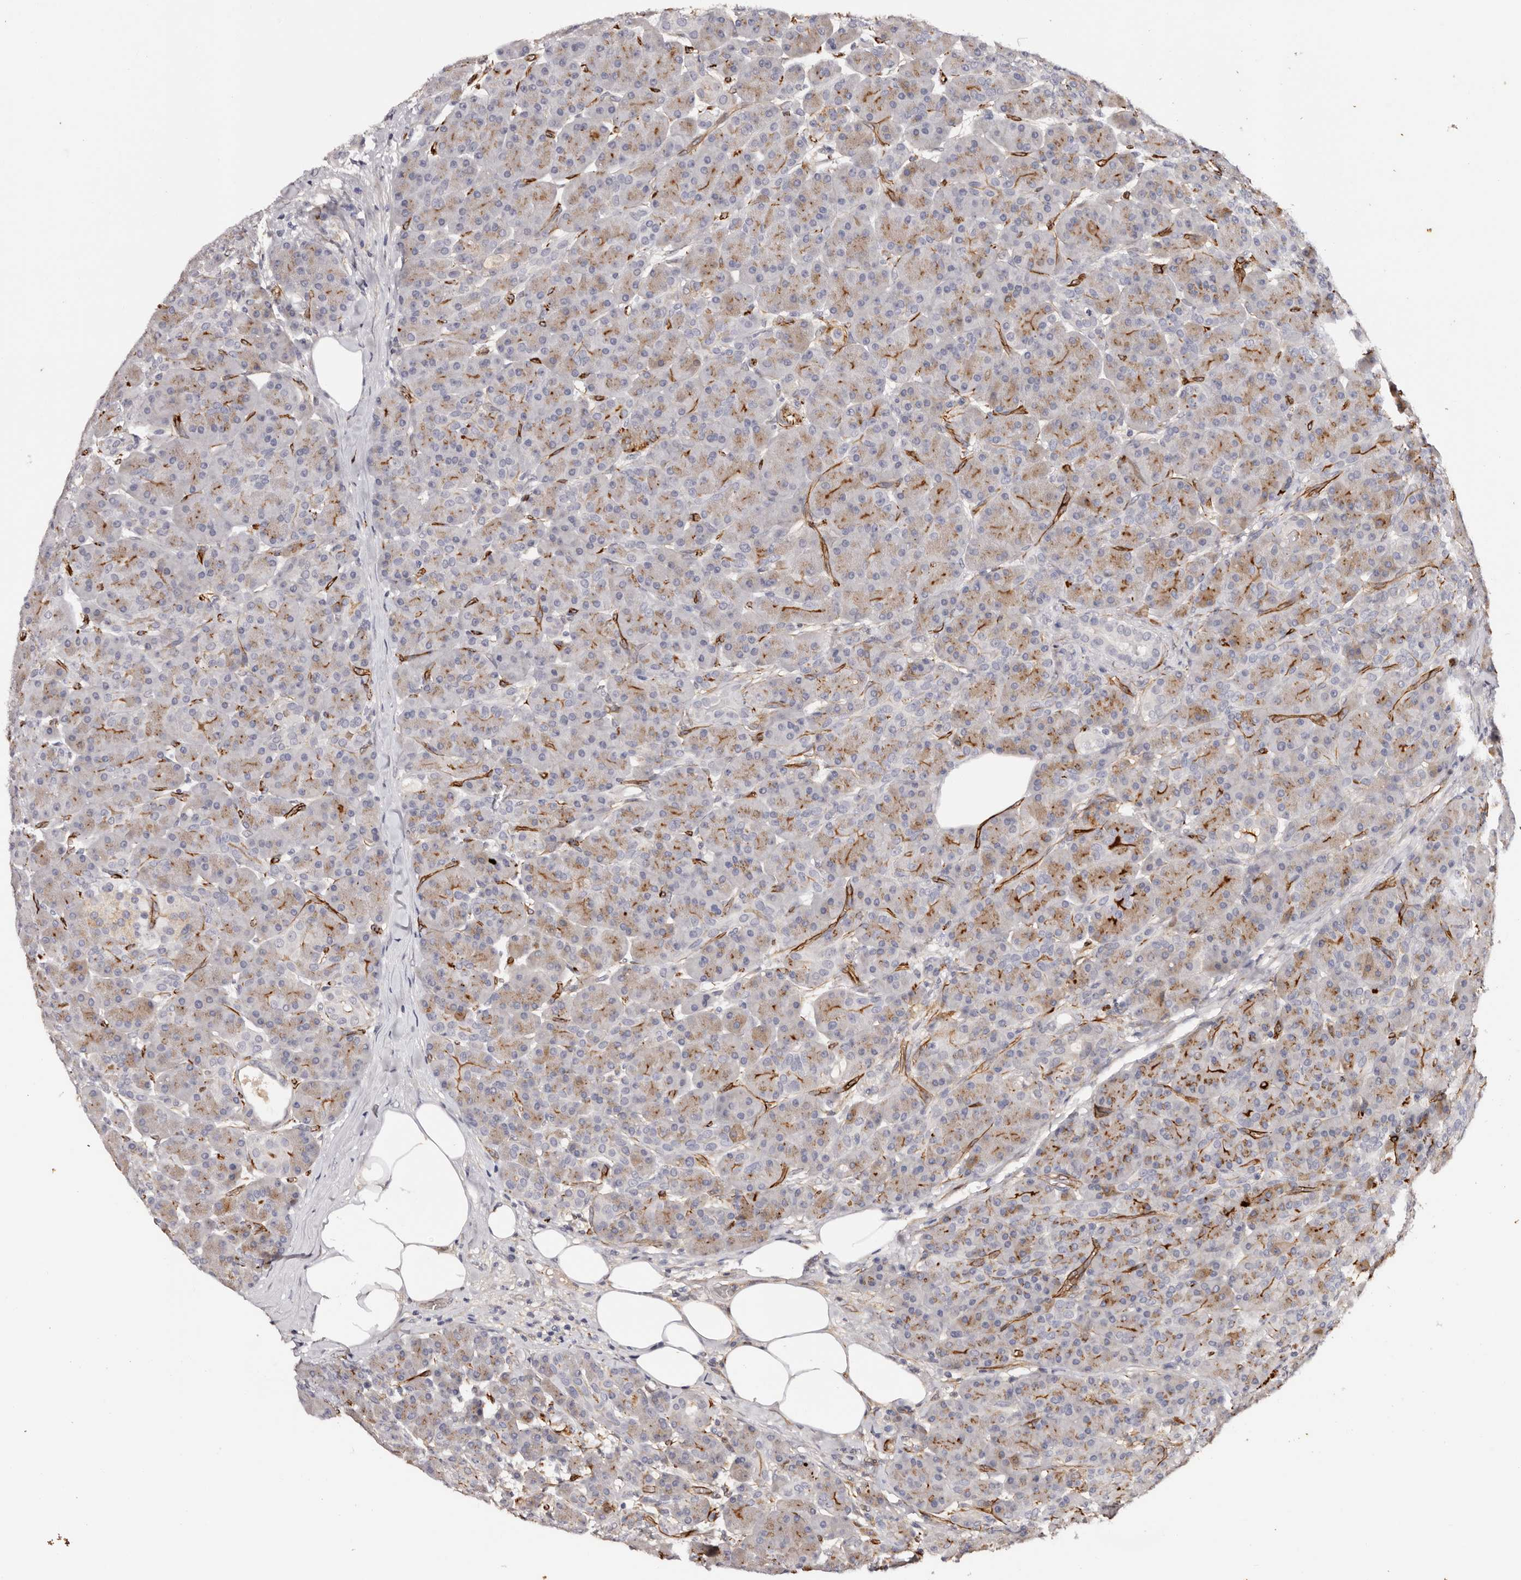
{"staining": {"intensity": "moderate", "quantity": "<25%", "location": "cytoplasmic/membranous"}, "tissue": "pancreas", "cell_type": "Exocrine glandular cells", "image_type": "normal", "snomed": [{"axis": "morphology", "description": "Normal tissue, NOS"}, {"axis": "topography", "description": "Pancreas"}], "caption": "A micrograph showing moderate cytoplasmic/membranous expression in about <25% of exocrine glandular cells in normal pancreas, as visualized by brown immunohistochemical staining.", "gene": "ZNF557", "patient": {"sex": "male", "age": 63}}